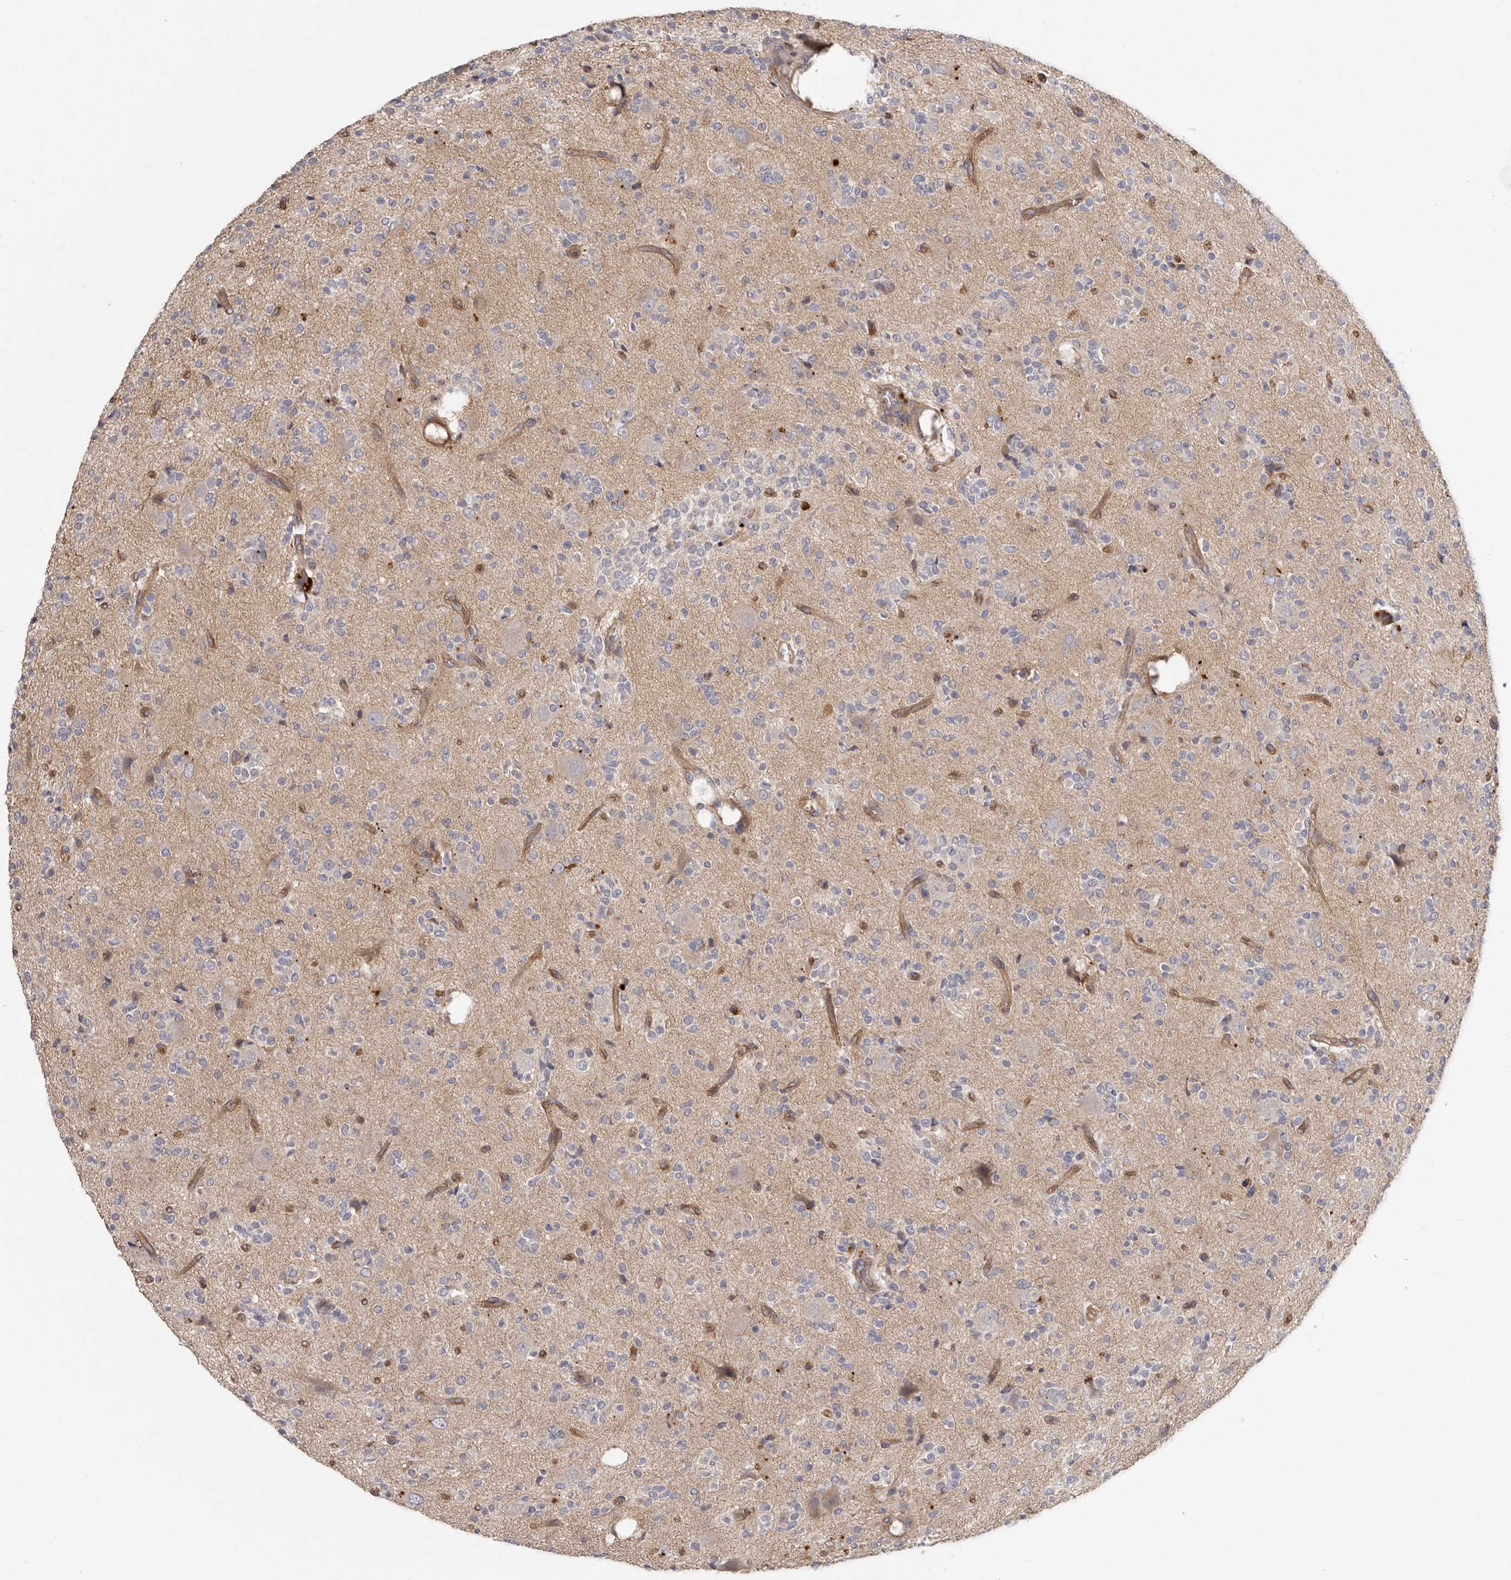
{"staining": {"intensity": "negative", "quantity": "none", "location": "none"}, "tissue": "glioma", "cell_type": "Tumor cells", "image_type": "cancer", "snomed": [{"axis": "morphology", "description": "Glioma, malignant, High grade"}, {"axis": "topography", "description": "Brain"}], "caption": "Glioma was stained to show a protein in brown. There is no significant positivity in tumor cells.", "gene": "INKA2", "patient": {"sex": "male", "age": 34}}